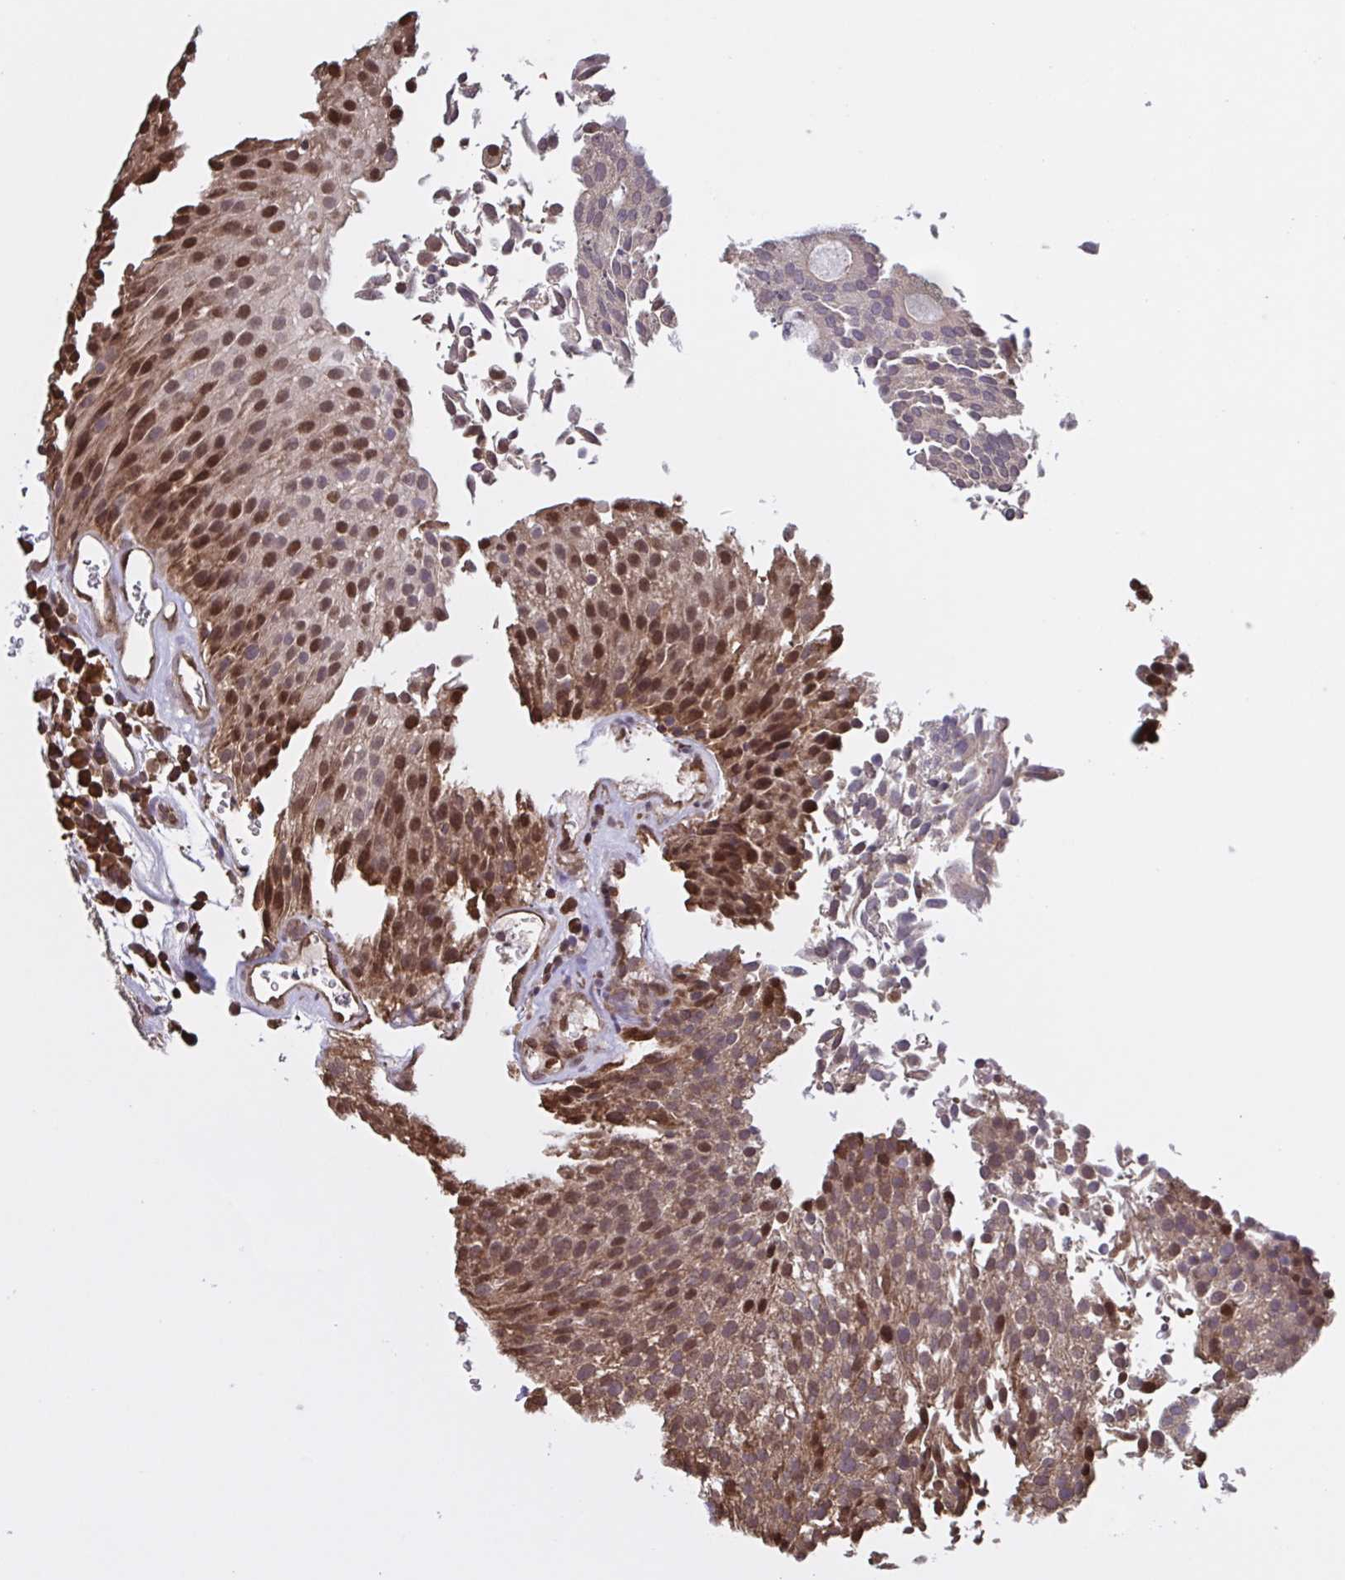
{"staining": {"intensity": "strong", "quantity": "25%-75%", "location": "cytoplasmic/membranous,nuclear"}, "tissue": "urothelial cancer", "cell_type": "Tumor cells", "image_type": "cancer", "snomed": [{"axis": "morphology", "description": "Urothelial carcinoma, Low grade"}, {"axis": "topography", "description": "Urinary bladder"}], "caption": "IHC staining of urothelial carcinoma (low-grade), which displays high levels of strong cytoplasmic/membranous and nuclear positivity in about 25%-75% of tumor cells indicating strong cytoplasmic/membranous and nuclear protein expression. The staining was performed using DAB (3,3'-diaminobenzidine) (brown) for protein detection and nuclei were counterstained in hematoxylin (blue).", "gene": "SEC63", "patient": {"sex": "female", "age": 79}}